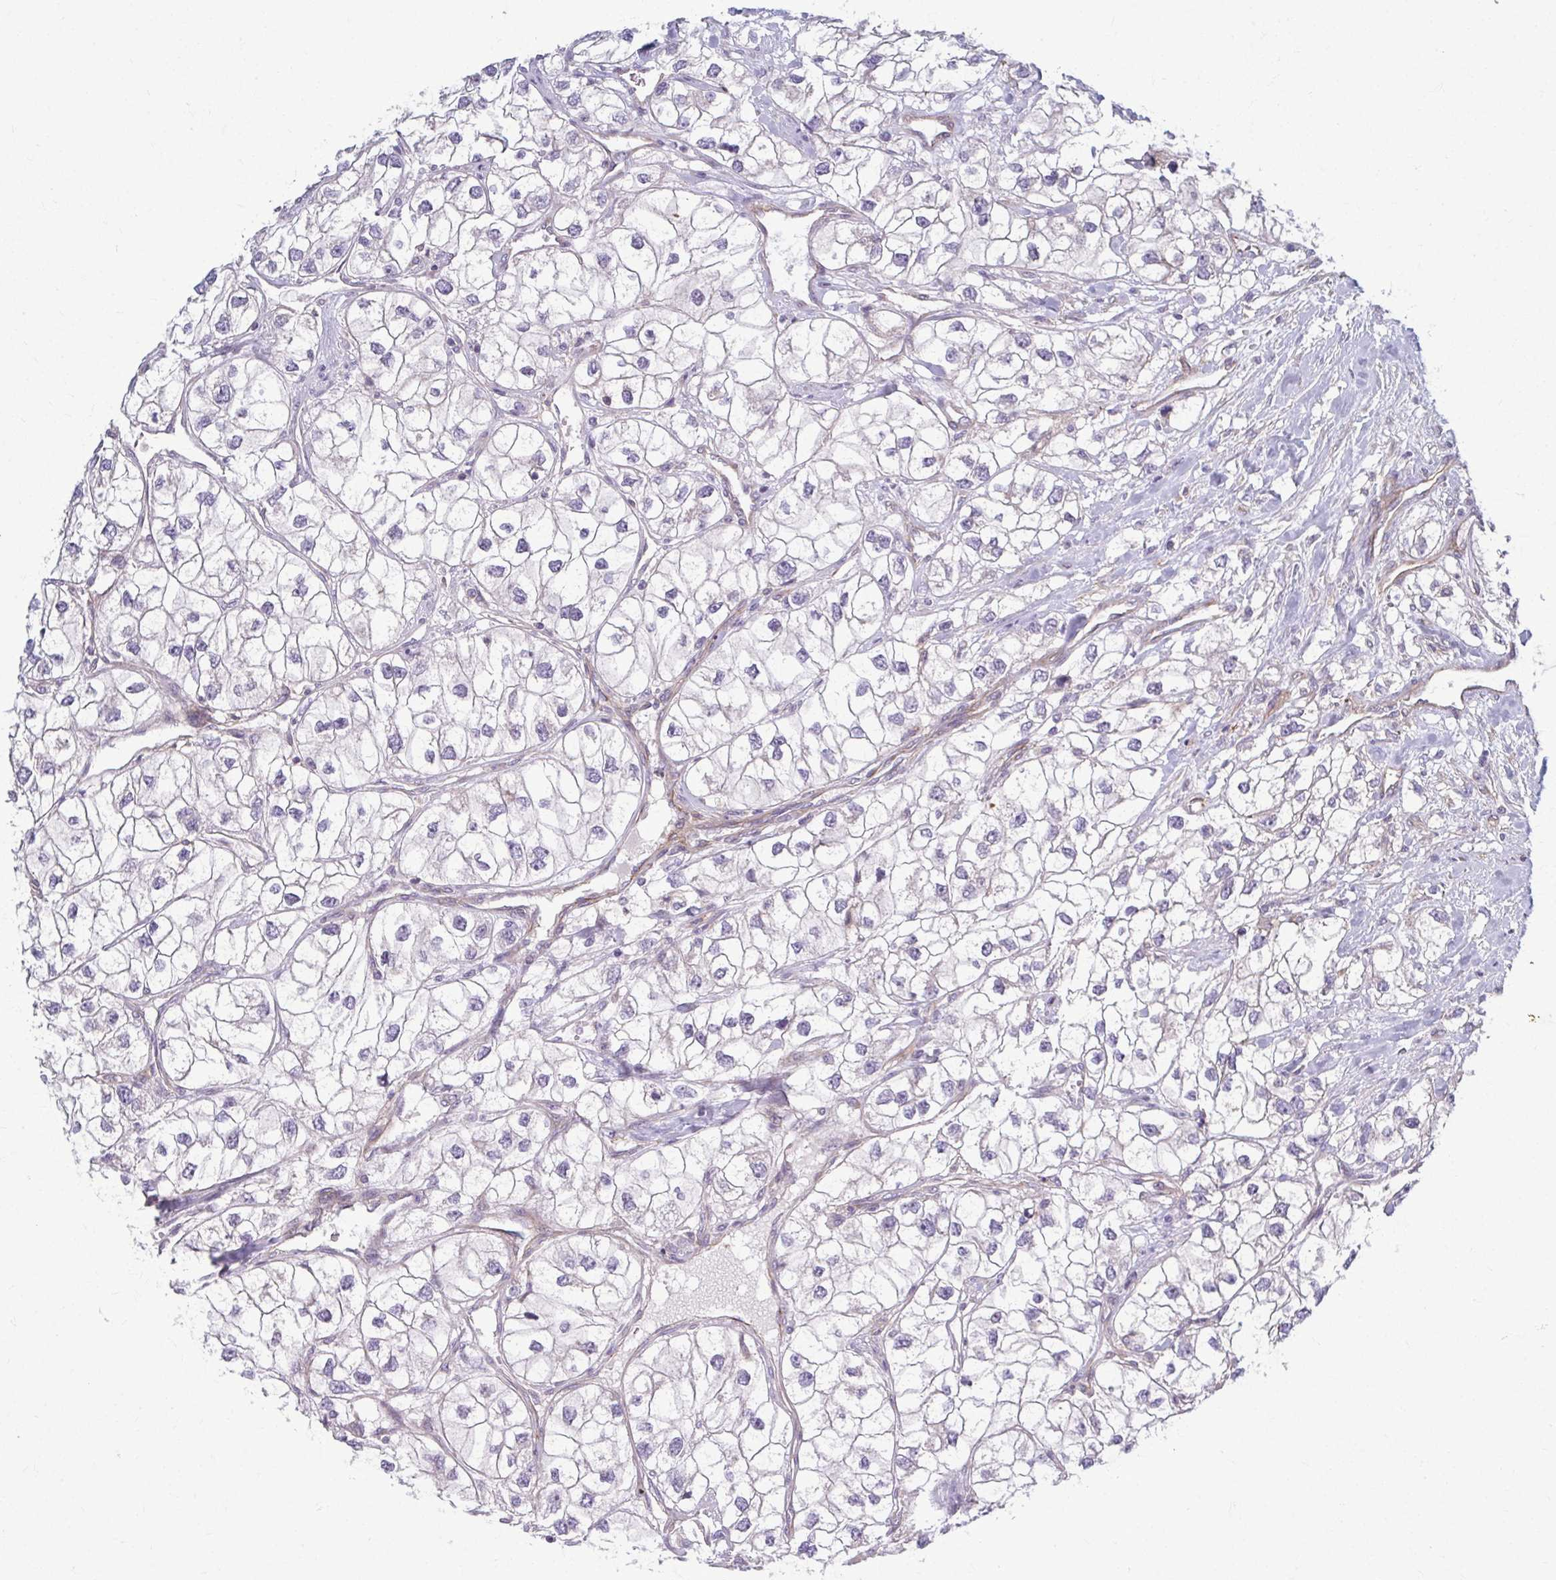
{"staining": {"intensity": "negative", "quantity": "none", "location": "none"}, "tissue": "renal cancer", "cell_type": "Tumor cells", "image_type": "cancer", "snomed": [{"axis": "morphology", "description": "Adenocarcinoma, NOS"}, {"axis": "topography", "description": "Kidney"}], "caption": "Protein analysis of renal adenocarcinoma demonstrates no significant positivity in tumor cells.", "gene": "EID2B", "patient": {"sex": "male", "age": 59}}